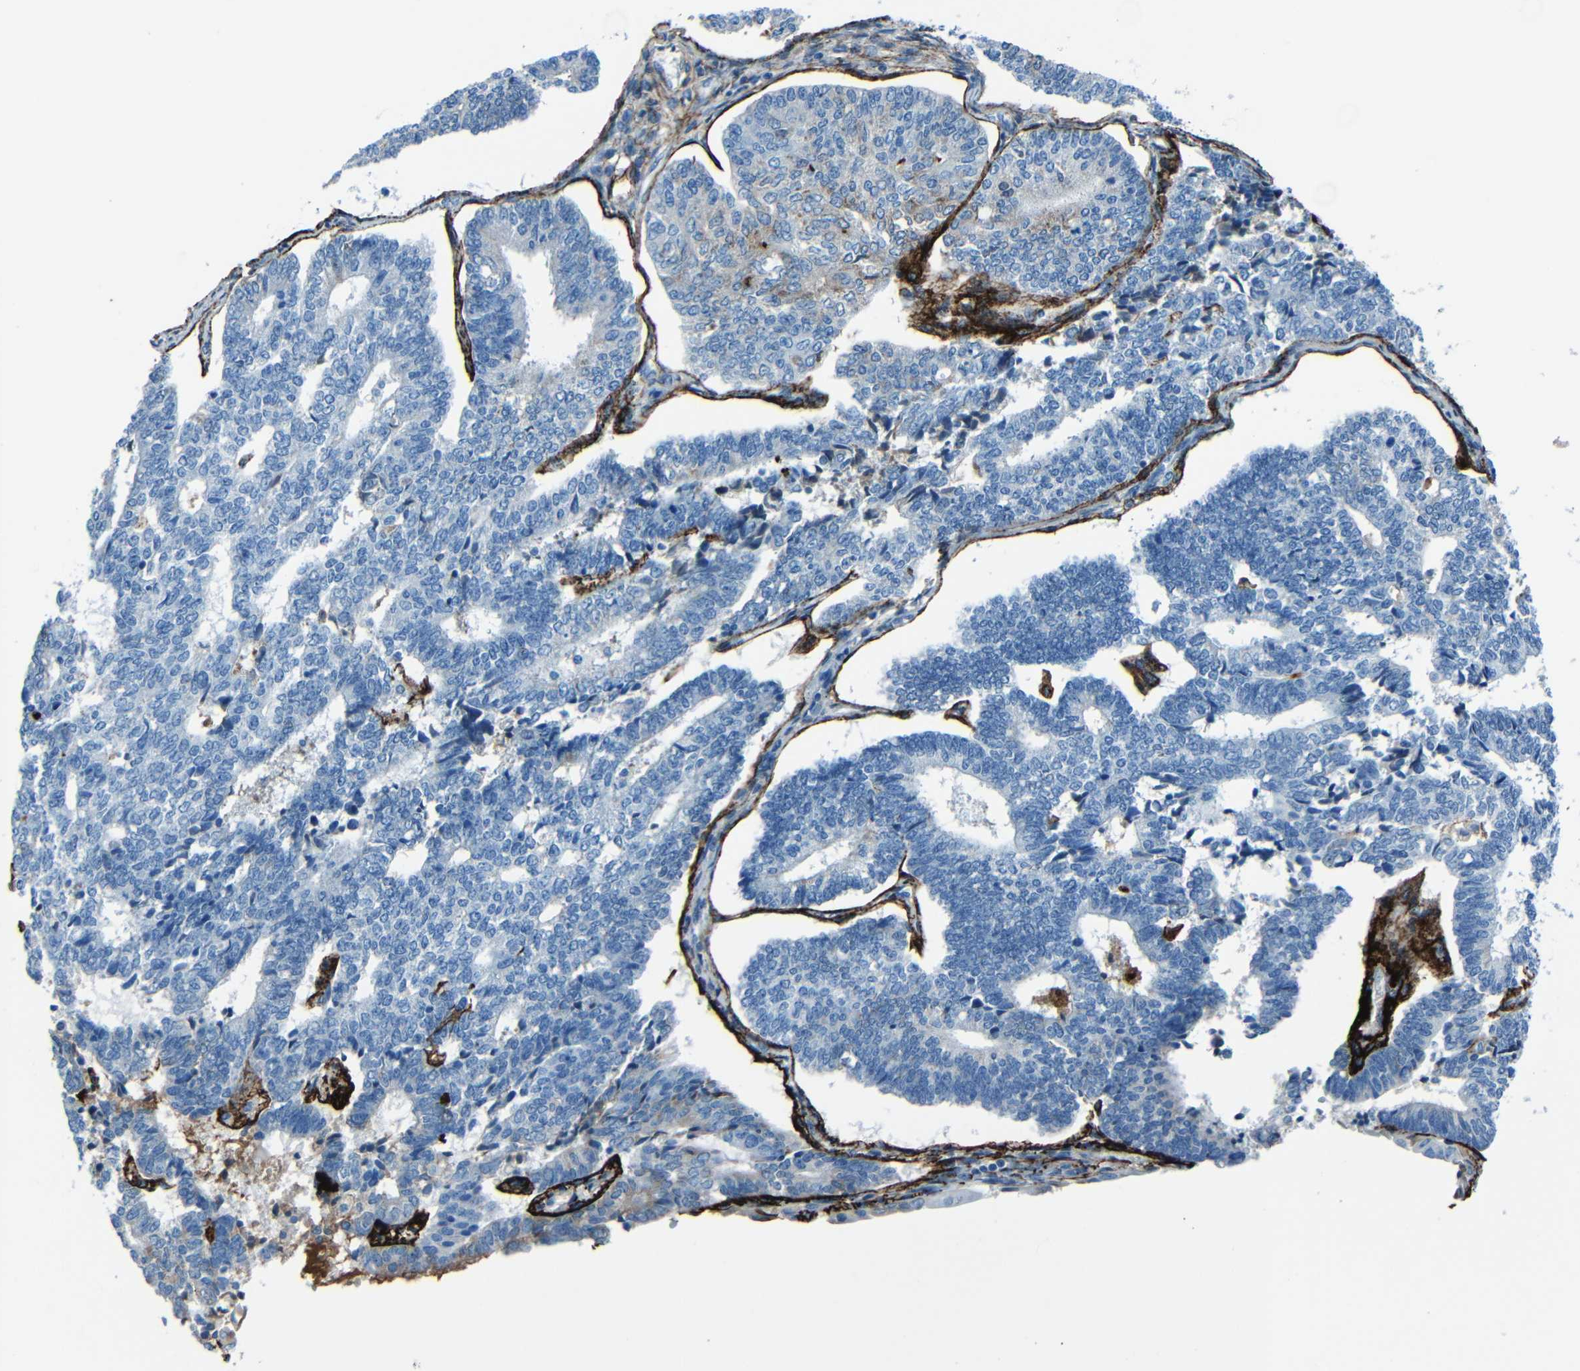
{"staining": {"intensity": "negative", "quantity": "none", "location": "none"}, "tissue": "endometrial cancer", "cell_type": "Tumor cells", "image_type": "cancer", "snomed": [{"axis": "morphology", "description": "Adenocarcinoma, NOS"}, {"axis": "topography", "description": "Endometrium"}], "caption": "This is an immunohistochemistry (IHC) micrograph of endometrial cancer. There is no expression in tumor cells.", "gene": "FBN2", "patient": {"sex": "female", "age": 70}}